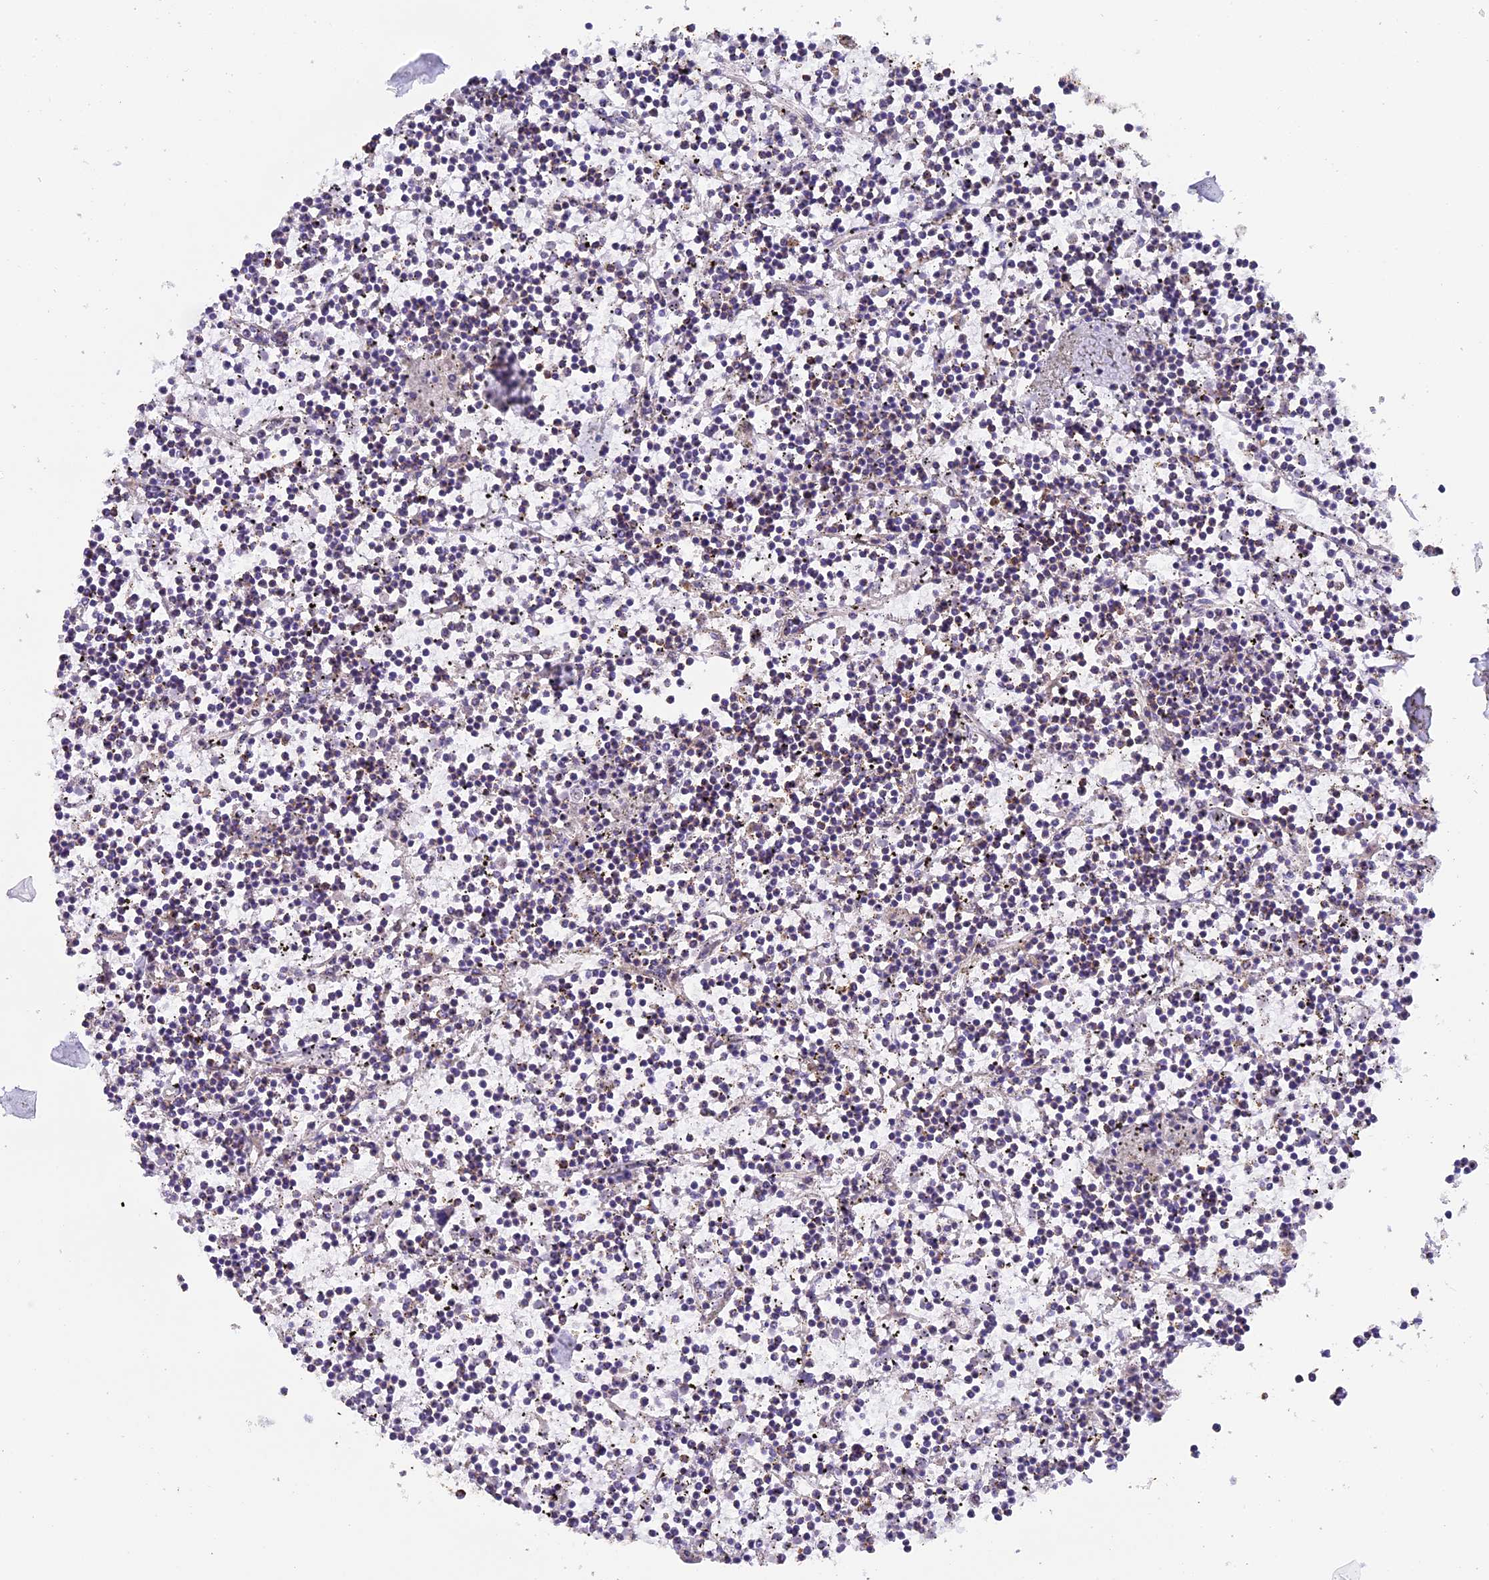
{"staining": {"intensity": "weak", "quantity": "<25%", "location": "cytoplasmic/membranous"}, "tissue": "lymphoma", "cell_type": "Tumor cells", "image_type": "cancer", "snomed": [{"axis": "morphology", "description": "Malignant lymphoma, non-Hodgkin's type, Low grade"}, {"axis": "topography", "description": "Spleen"}], "caption": "IHC of human malignant lymphoma, non-Hodgkin's type (low-grade) exhibits no positivity in tumor cells.", "gene": "STK17A", "patient": {"sex": "female", "age": 19}}